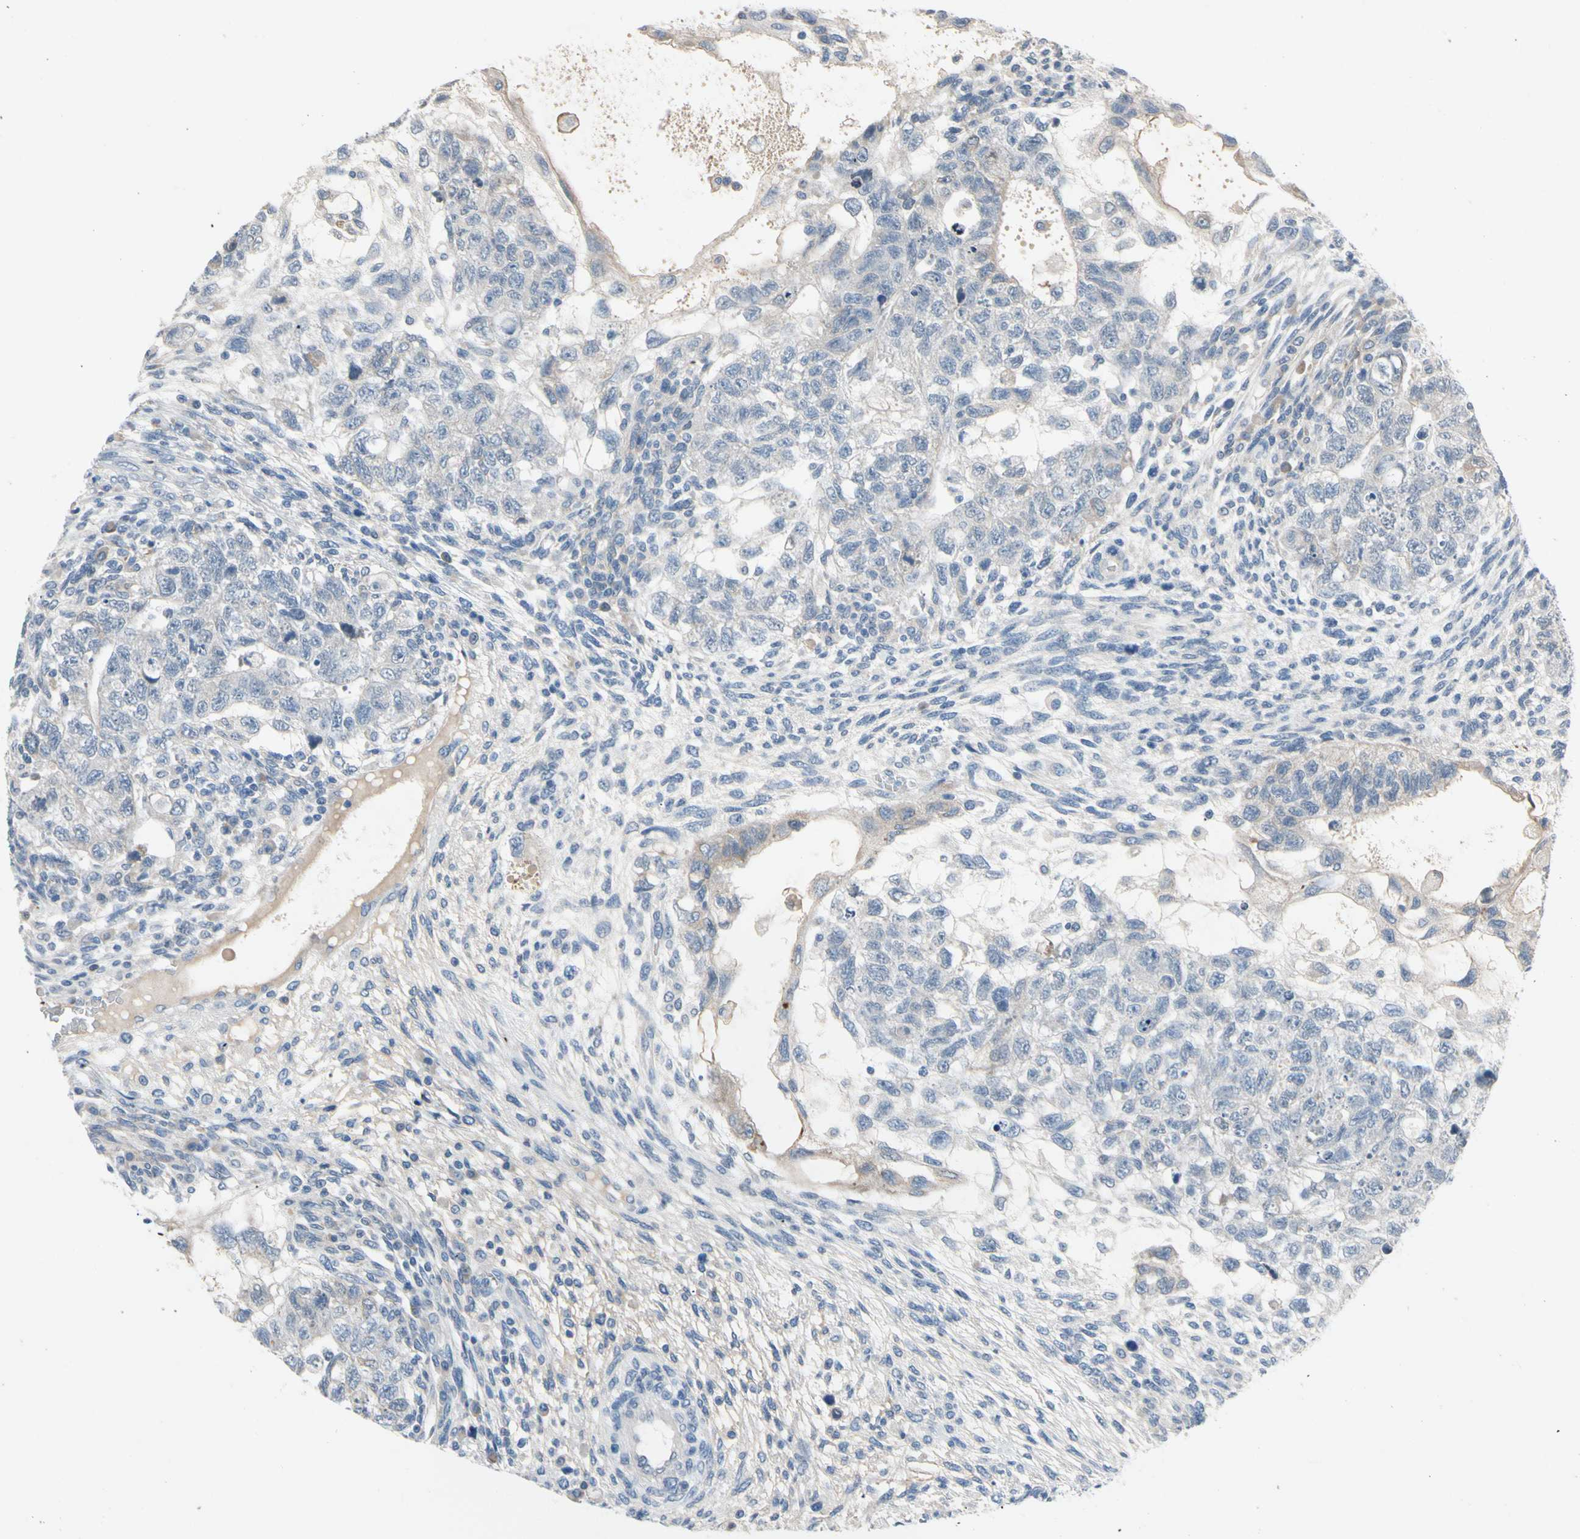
{"staining": {"intensity": "negative", "quantity": "none", "location": "none"}, "tissue": "testis cancer", "cell_type": "Tumor cells", "image_type": "cancer", "snomed": [{"axis": "morphology", "description": "Normal tissue, NOS"}, {"axis": "morphology", "description": "Carcinoma, Embryonal, NOS"}, {"axis": "topography", "description": "Testis"}], "caption": "Photomicrograph shows no protein expression in tumor cells of testis cancer tissue.", "gene": "PIP5K1B", "patient": {"sex": "male", "age": 36}}